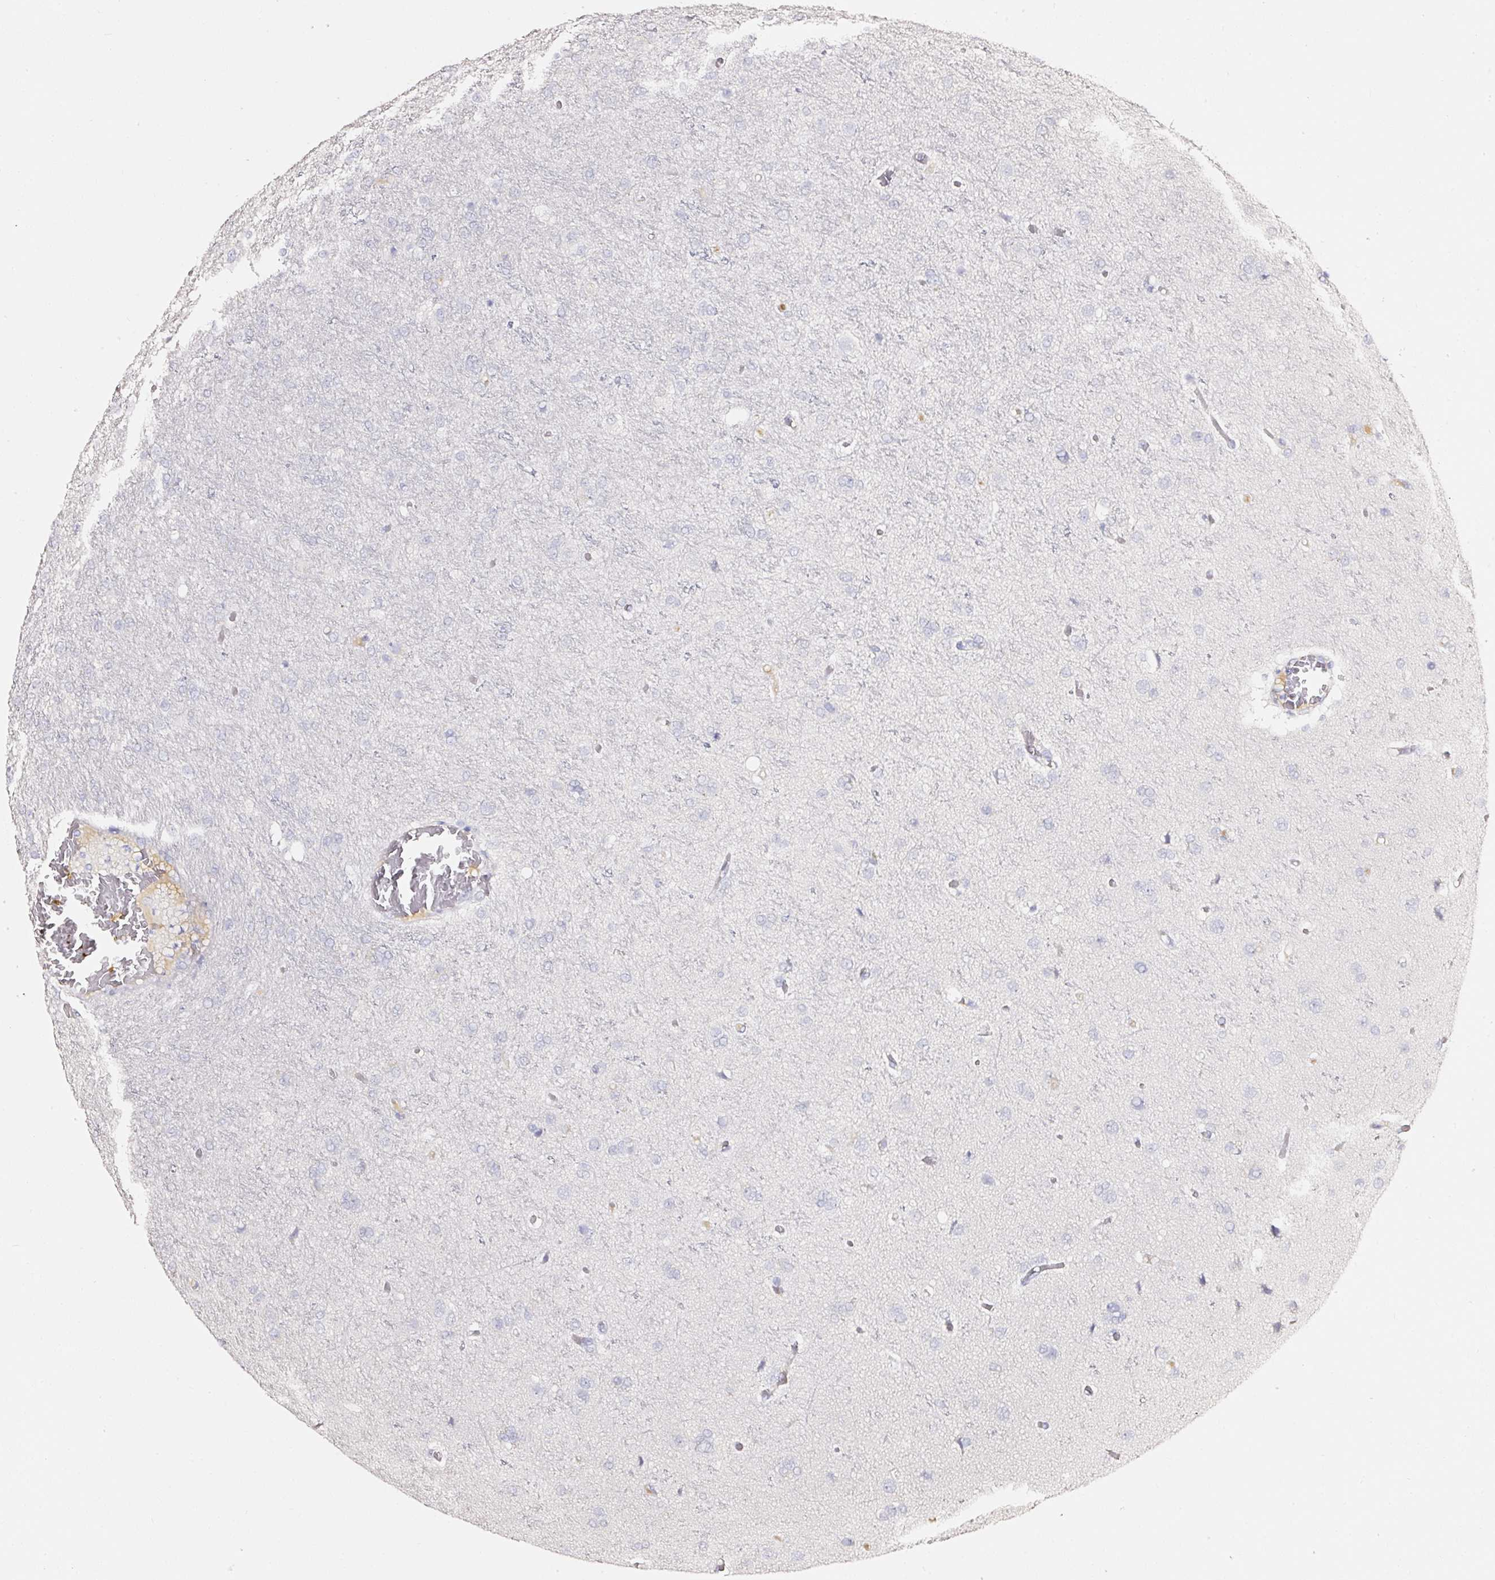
{"staining": {"intensity": "negative", "quantity": "none", "location": "none"}, "tissue": "glioma", "cell_type": "Tumor cells", "image_type": "cancer", "snomed": [{"axis": "morphology", "description": "Glioma, malignant, High grade"}, {"axis": "topography", "description": "Brain"}], "caption": "The IHC photomicrograph has no significant staining in tumor cells of malignant high-grade glioma tissue.", "gene": "PDXDC1", "patient": {"sex": "female", "age": 74}}